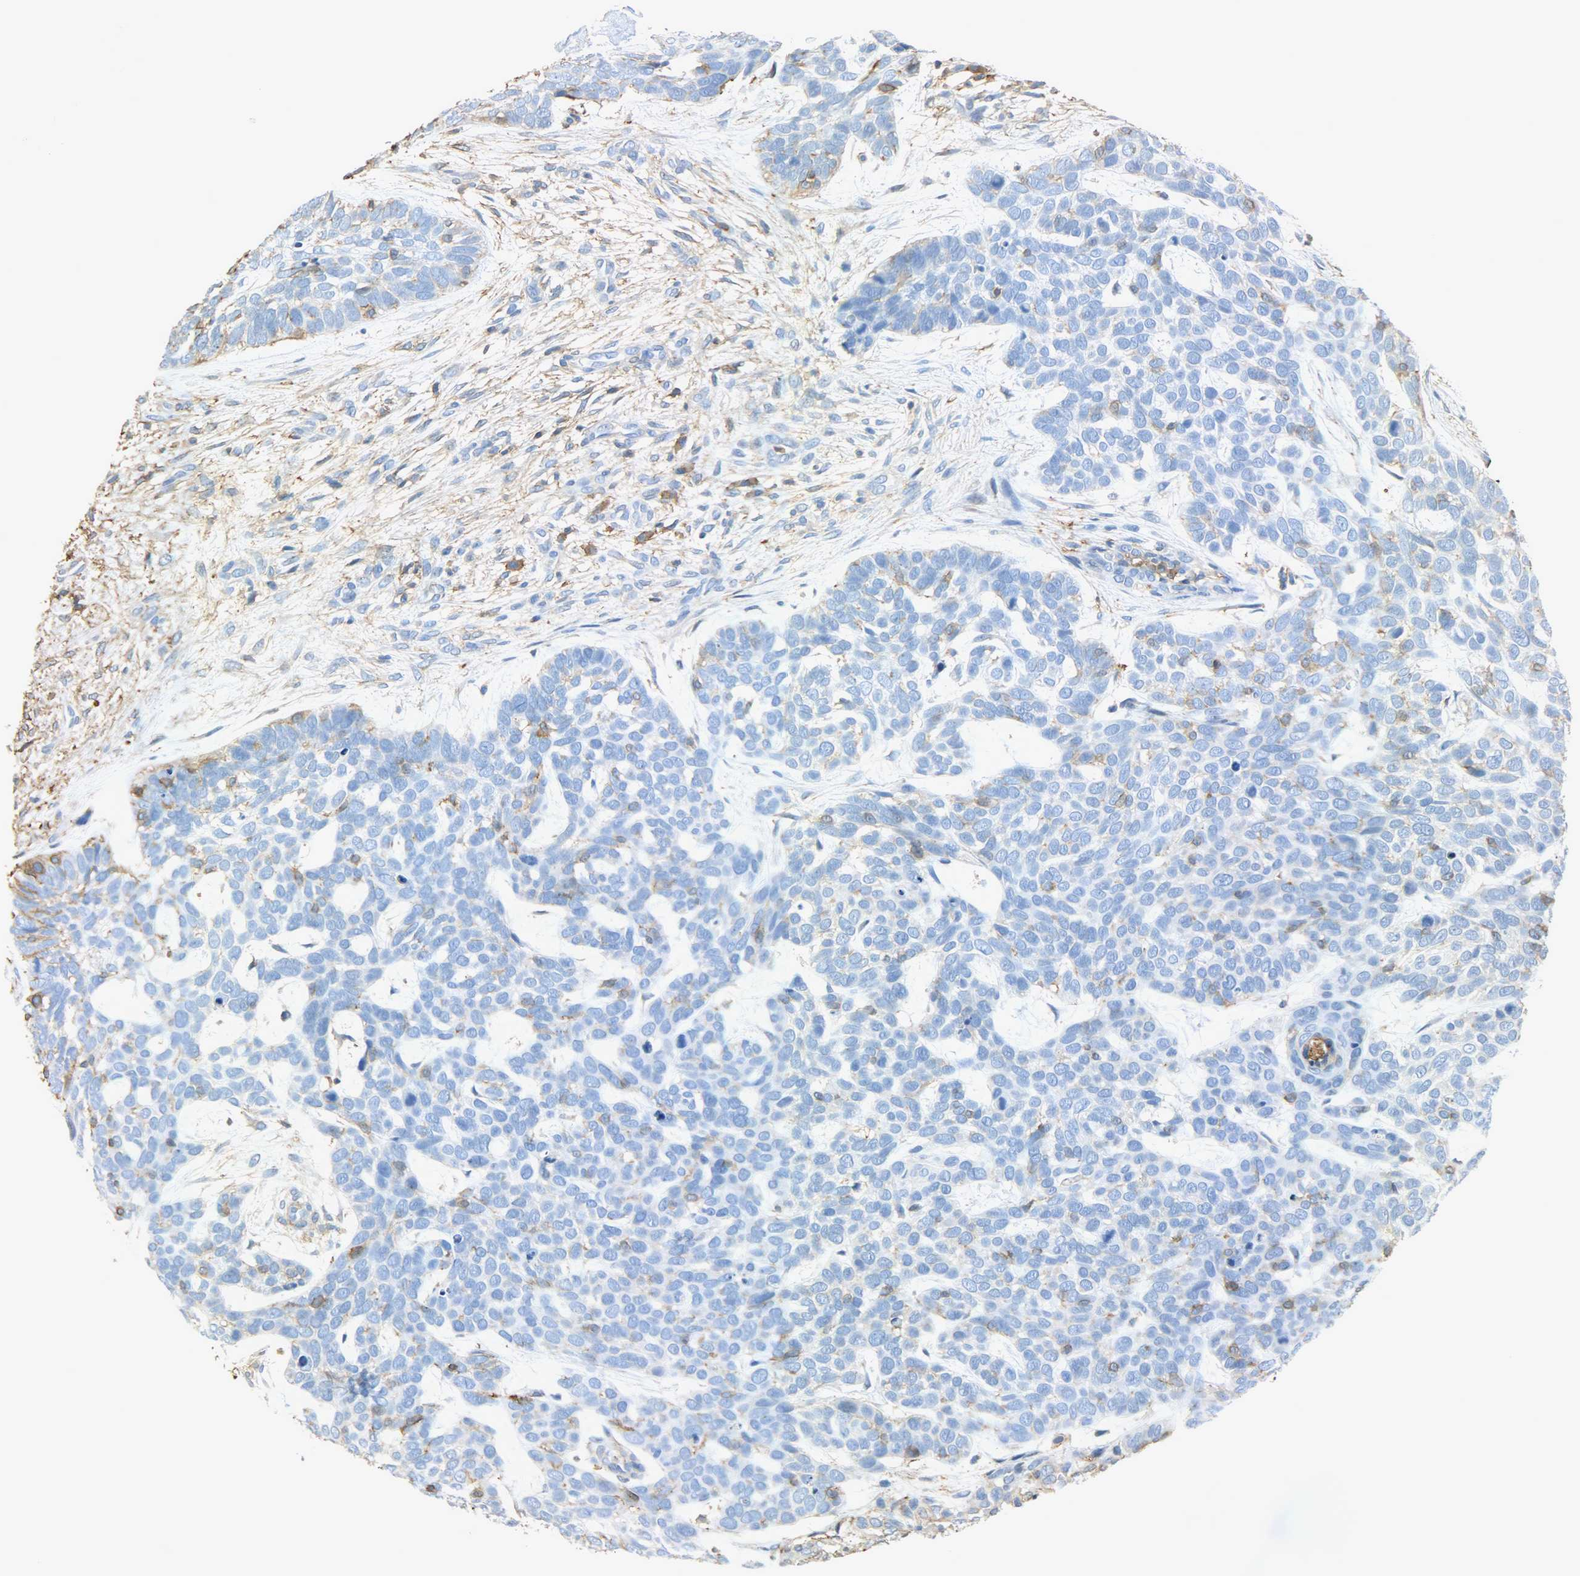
{"staining": {"intensity": "moderate", "quantity": "<25%", "location": "cytoplasmic/membranous"}, "tissue": "skin cancer", "cell_type": "Tumor cells", "image_type": "cancer", "snomed": [{"axis": "morphology", "description": "Basal cell carcinoma"}, {"axis": "topography", "description": "Skin"}], "caption": "Human skin cancer stained with a brown dye demonstrates moderate cytoplasmic/membranous positive expression in about <25% of tumor cells.", "gene": "ANXA6", "patient": {"sex": "male", "age": 87}}